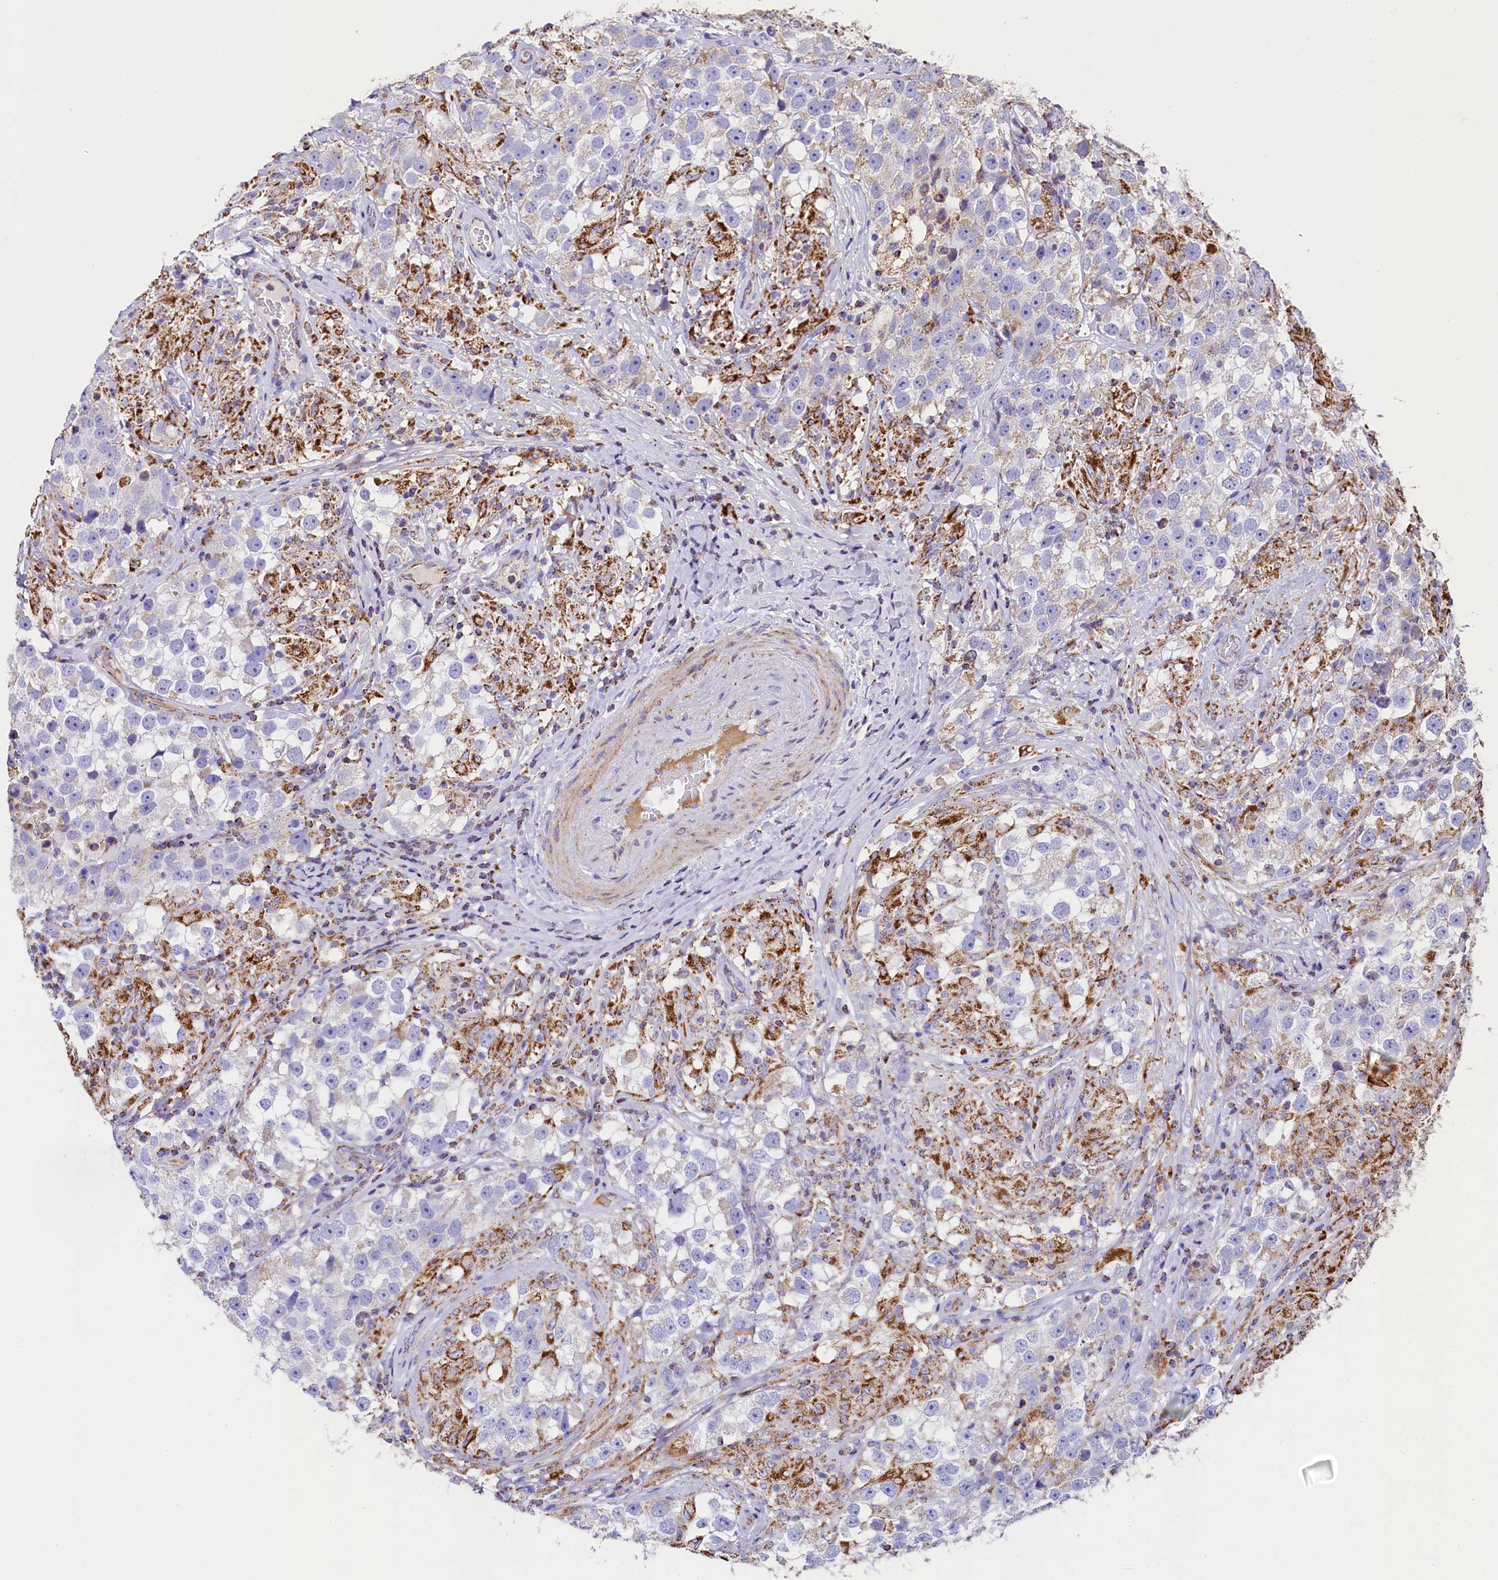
{"staining": {"intensity": "negative", "quantity": "none", "location": "none"}, "tissue": "testis cancer", "cell_type": "Tumor cells", "image_type": "cancer", "snomed": [{"axis": "morphology", "description": "Seminoma, NOS"}, {"axis": "topography", "description": "Testis"}], "caption": "Tumor cells show no significant protein staining in testis cancer (seminoma).", "gene": "CLYBL", "patient": {"sex": "male", "age": 46}}